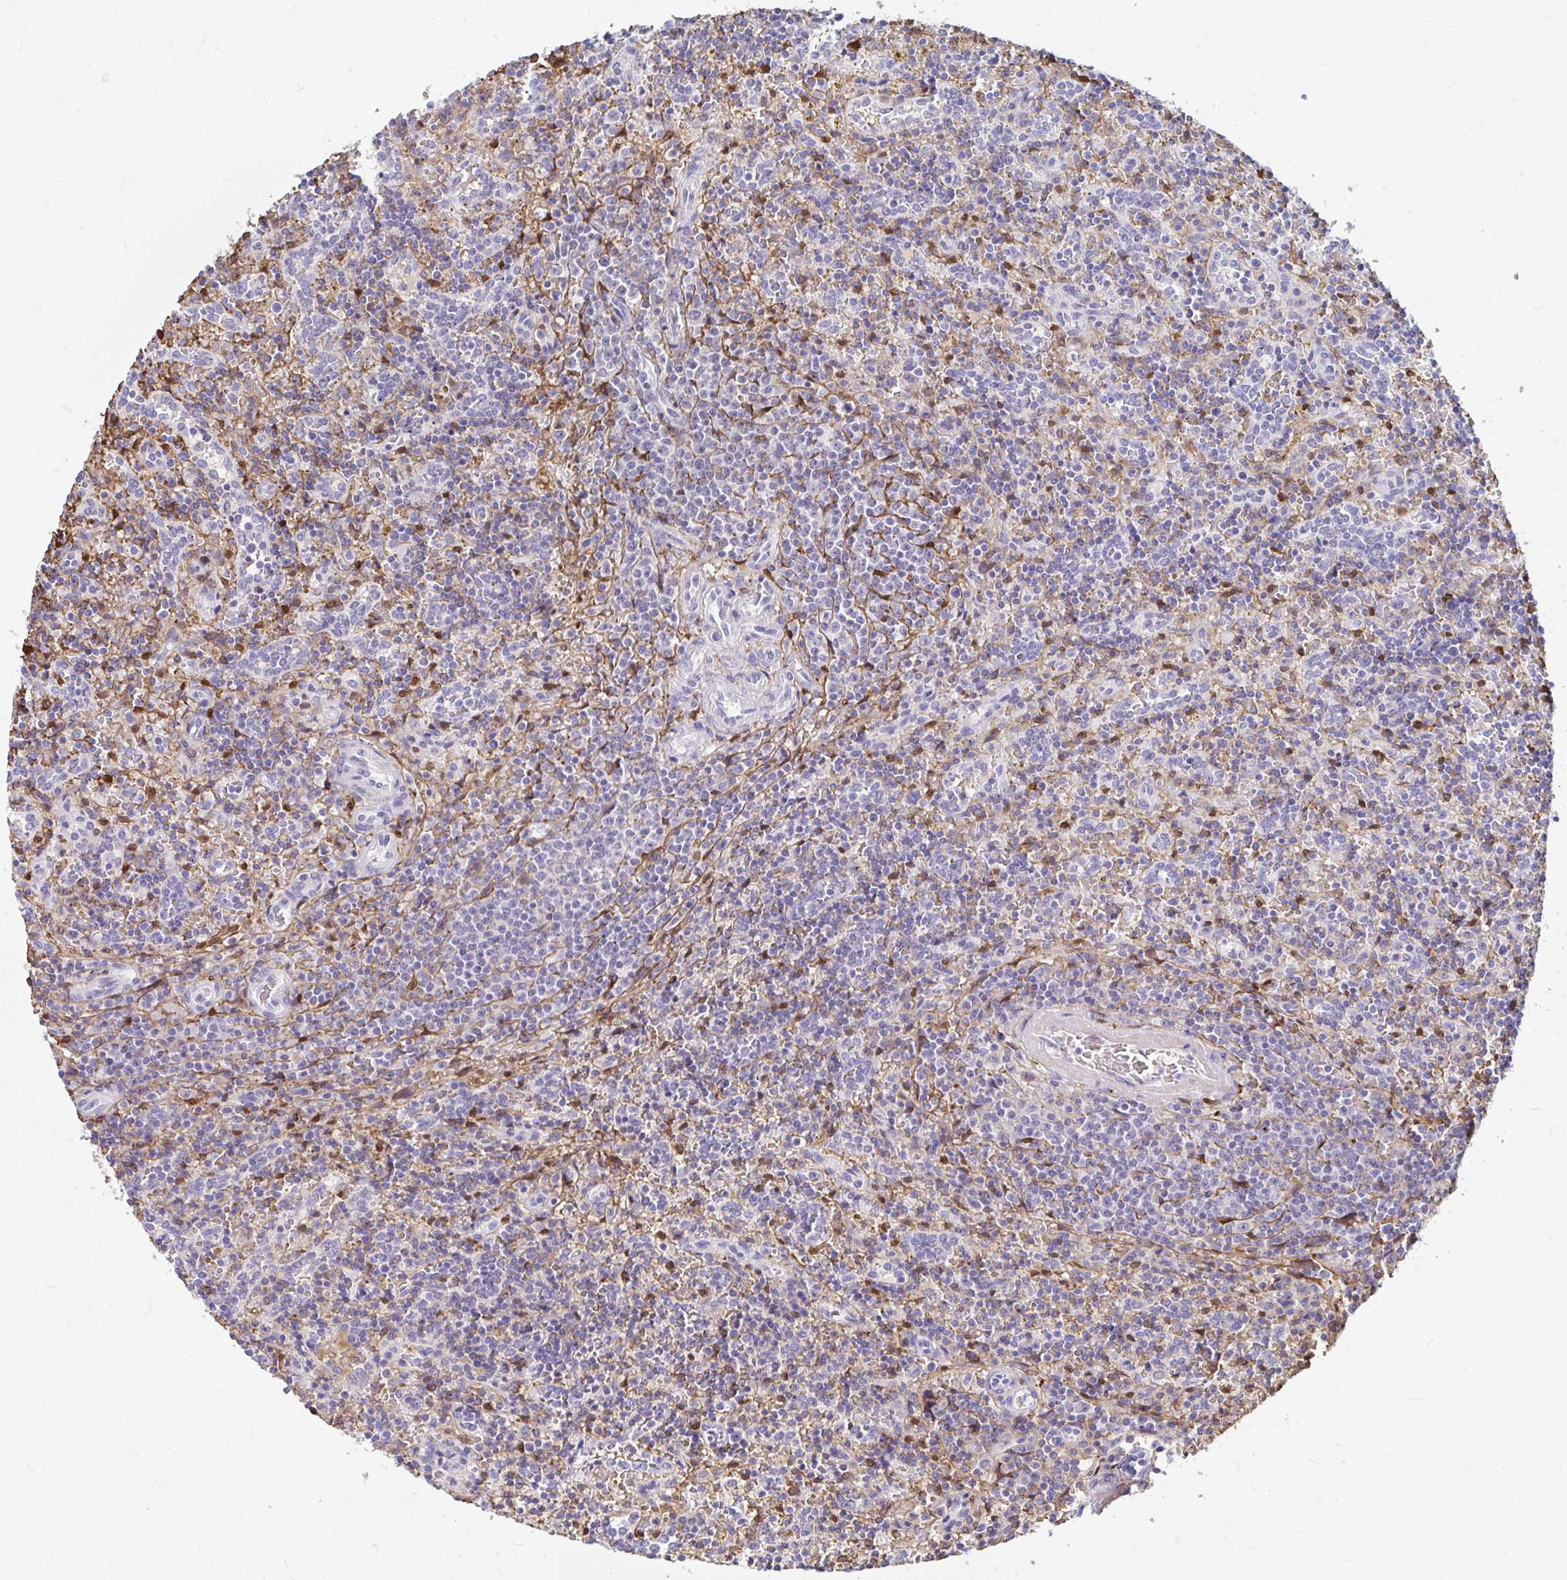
{"staining": {"intensity": "negative", "quantity": "none", "location": "none"}, "tissue": "lymphoma", "cell_type": "Tumor cells", "image_type": "cancer", "snomed": [{"axis": "morphology", "description": "Malignant lymphoma, non-Hodgkin's type, Low grade"}, {"axis": "topography", "description": "Spleen"}], "caption": "Immunohistochemistry image of neoplastic tissue: low-grade malignant lymphoma, non-Hodgkin's type stained with DAB (3,3'-diaminobenzidine) demonstrates no significant protein positivity in tumor cells.", "gene": "ADH1A", "patient": {"sex": "male", "age": 67}}